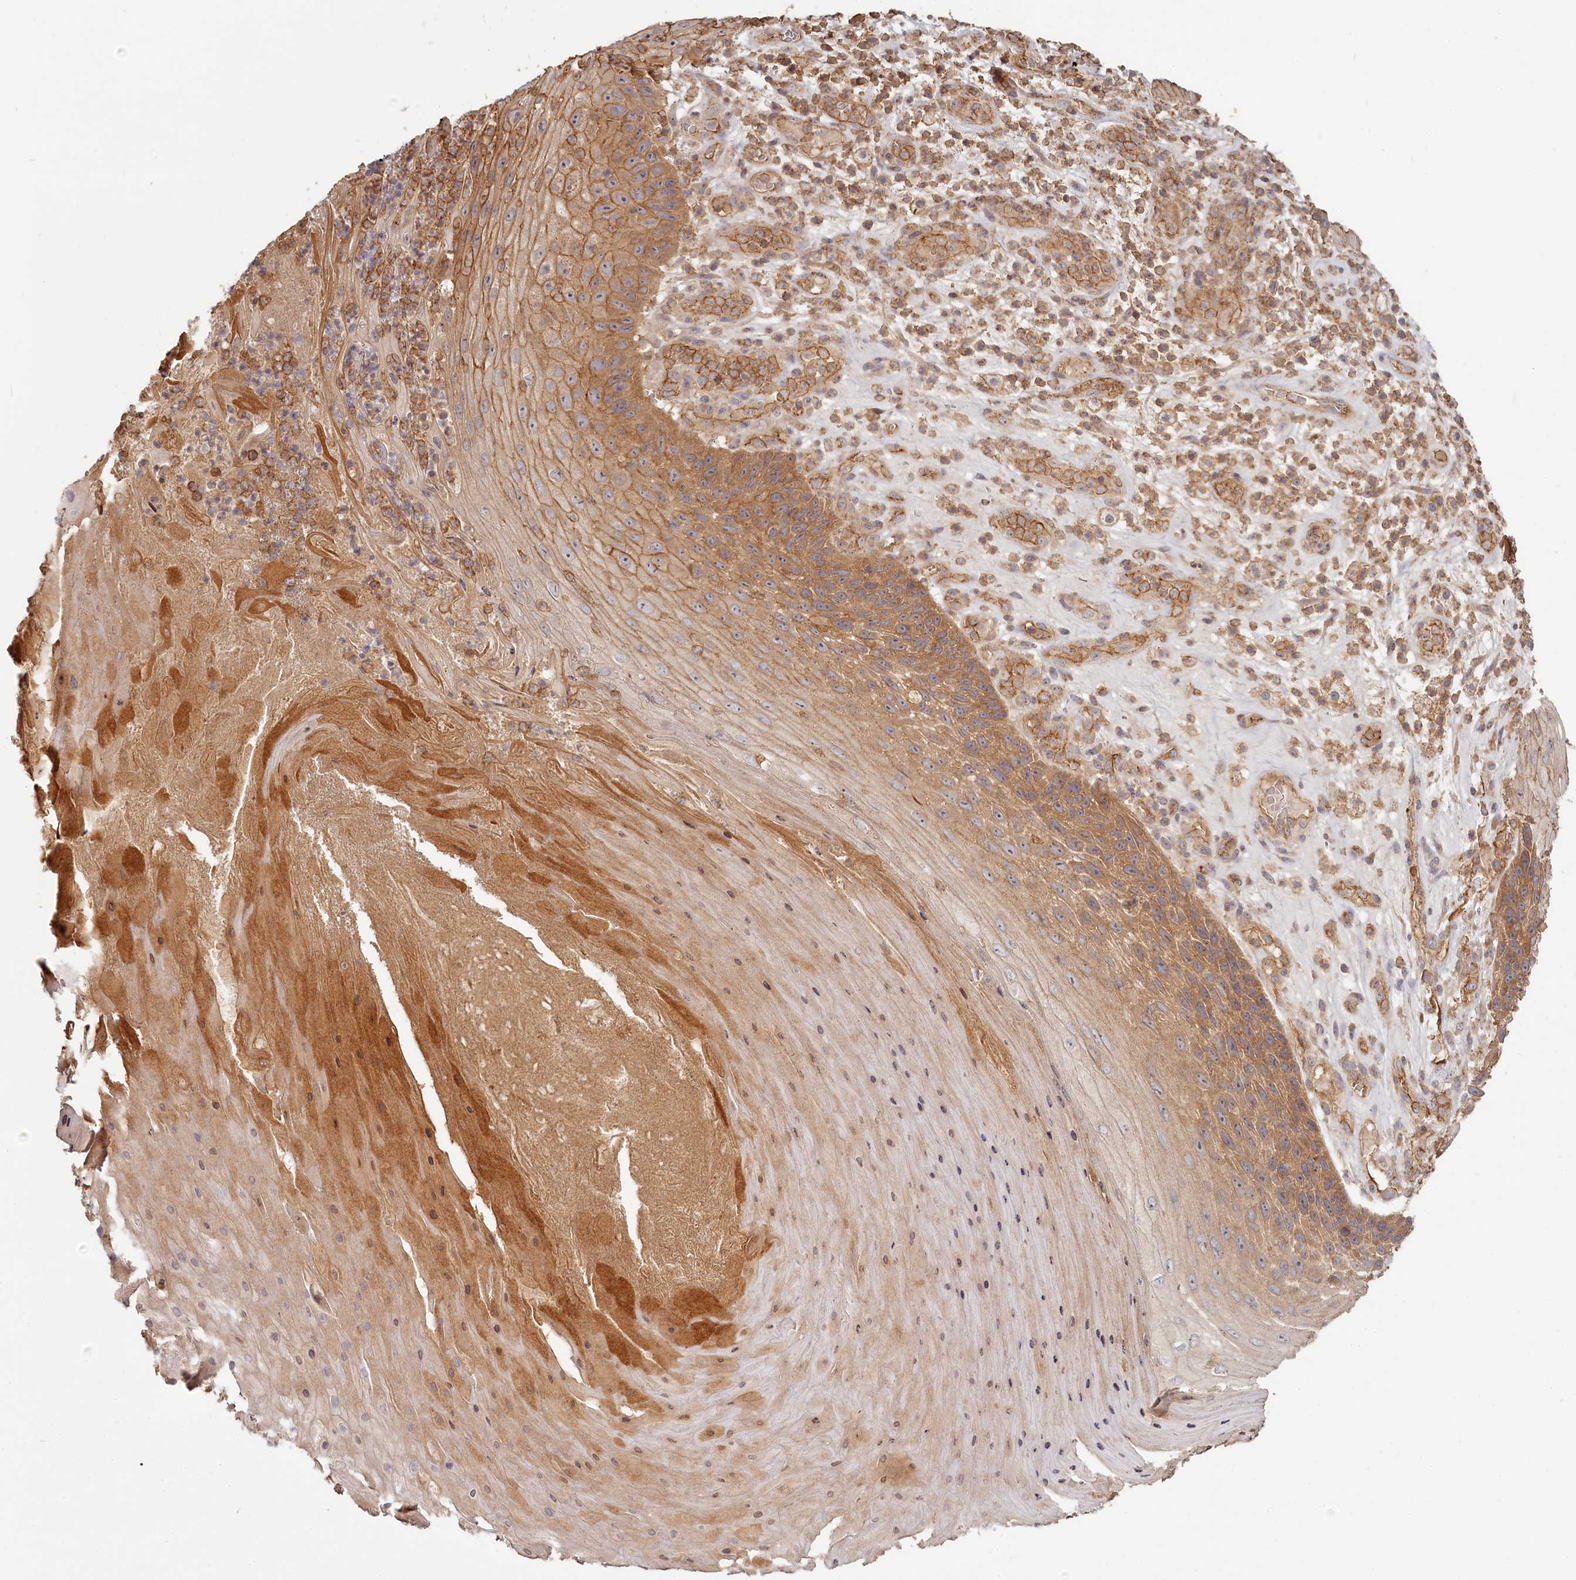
{"staining": {"intensity": "moderate", "quantity": ">75%", "location": "cytoplasmic/membranous"}, "tissue": "skin cancer", "cell_type": "Tumor cells", "image_type": "cancer", "snomed": [{"axis": "morphology", "description": "Squamous cell carcinoma, NOS"}, {"axis": "topography", "description": "Skin"}], "caption": "Immunohistochemical staining of skin squamous cell carcinoma exhibits medium levels of moderate cytoplasmic/membranous positivity in about >75% of tumor cells. (DAB IHC, brown staining for protein, blue staining for nuclei).", "gene": "TMIE", "patient": {"sex": "female", "age": 88}}